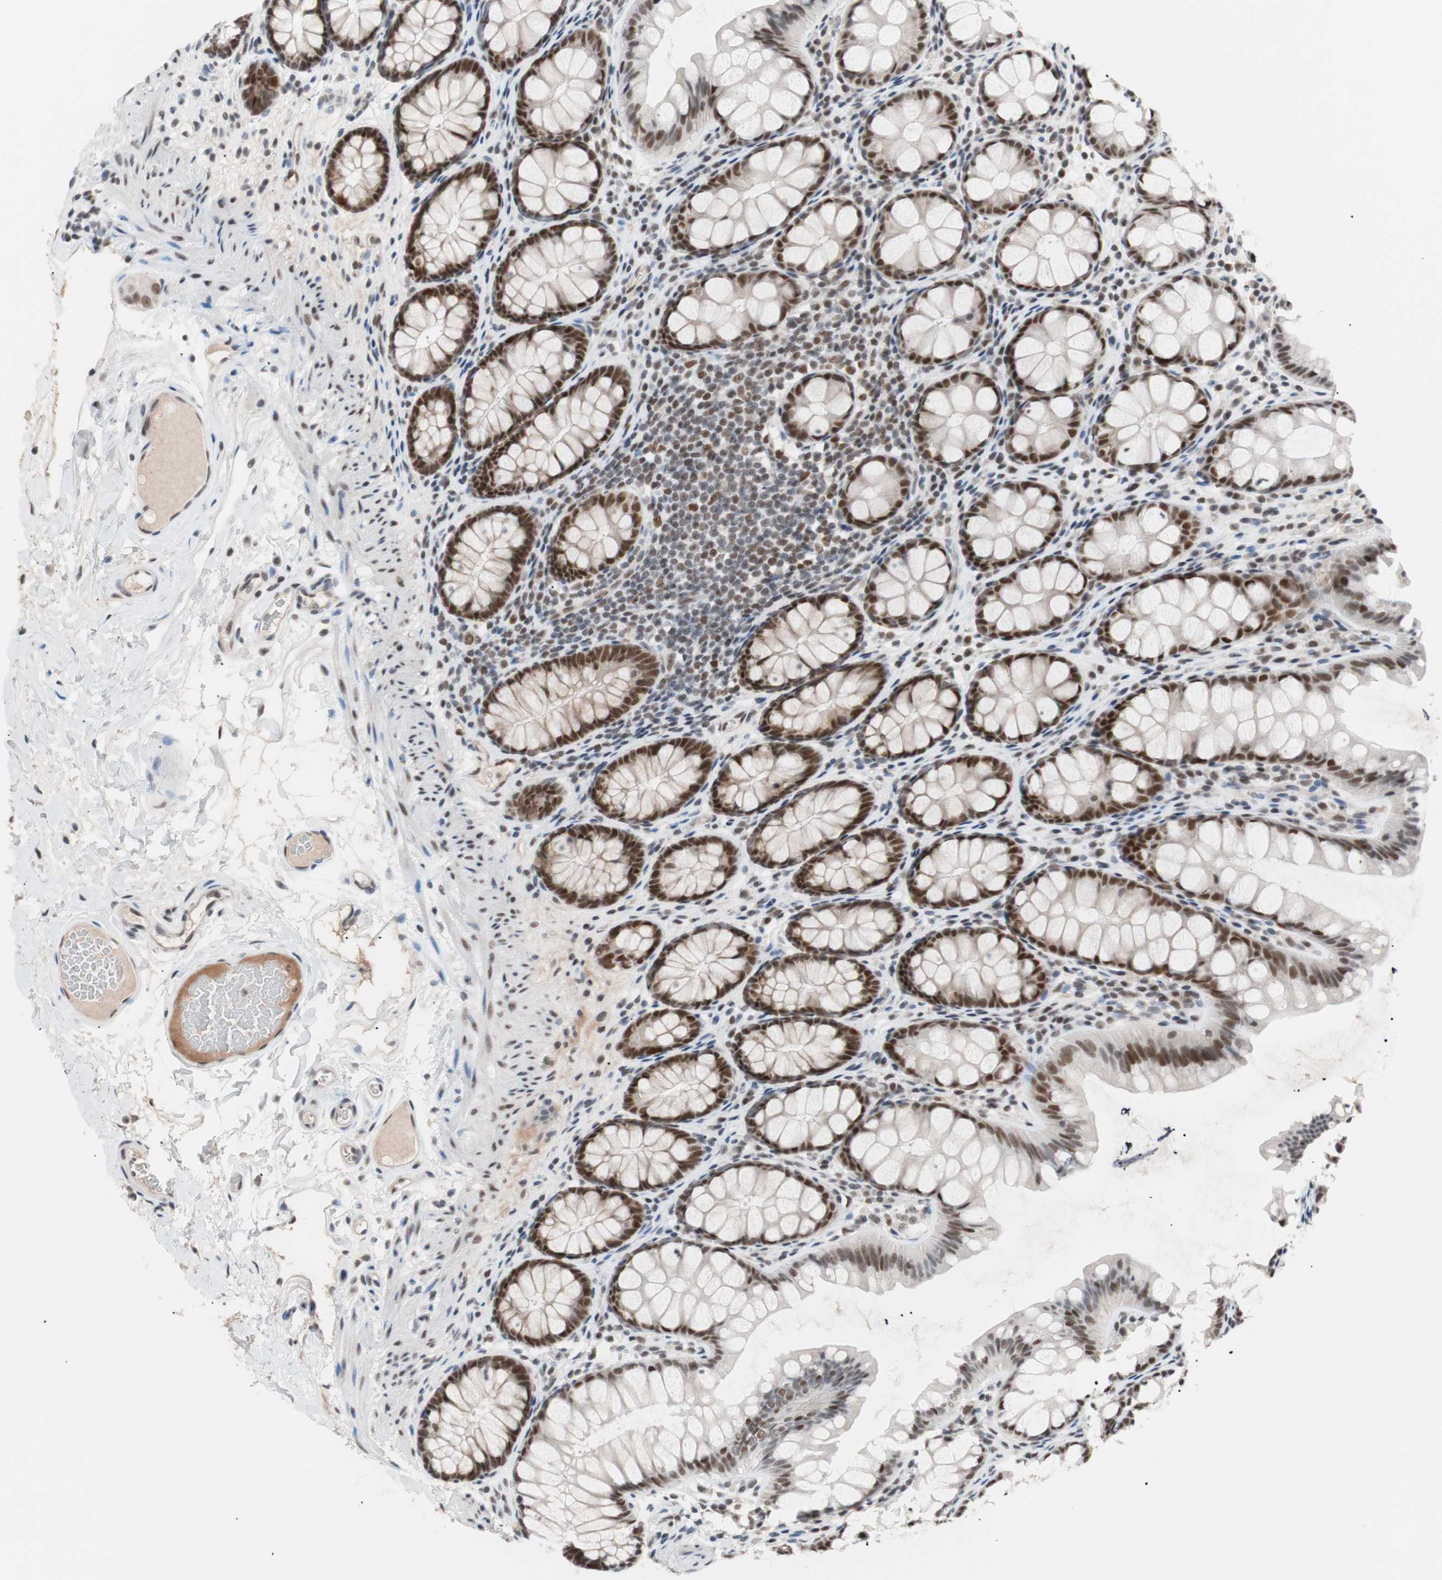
{"staining": {"intensity": "moderate", "quantity": "25%-75%", "location": "nuclear"}, "tissue": "colon", "cell_type": "Endothelial cells", "image_type": "normal", "snomed": [{"axis": "morphology", "description": "Normal tissue, NOS"}, {"axis": "topography", "description": "Colon"}], "caption": "Endothelial cells demonstrate moderate nuclear expression in approximately 25%-75% of cells in unremarkable colon.", "gene": "LIG3", "patient": {"sex": "female", "age": 55}}